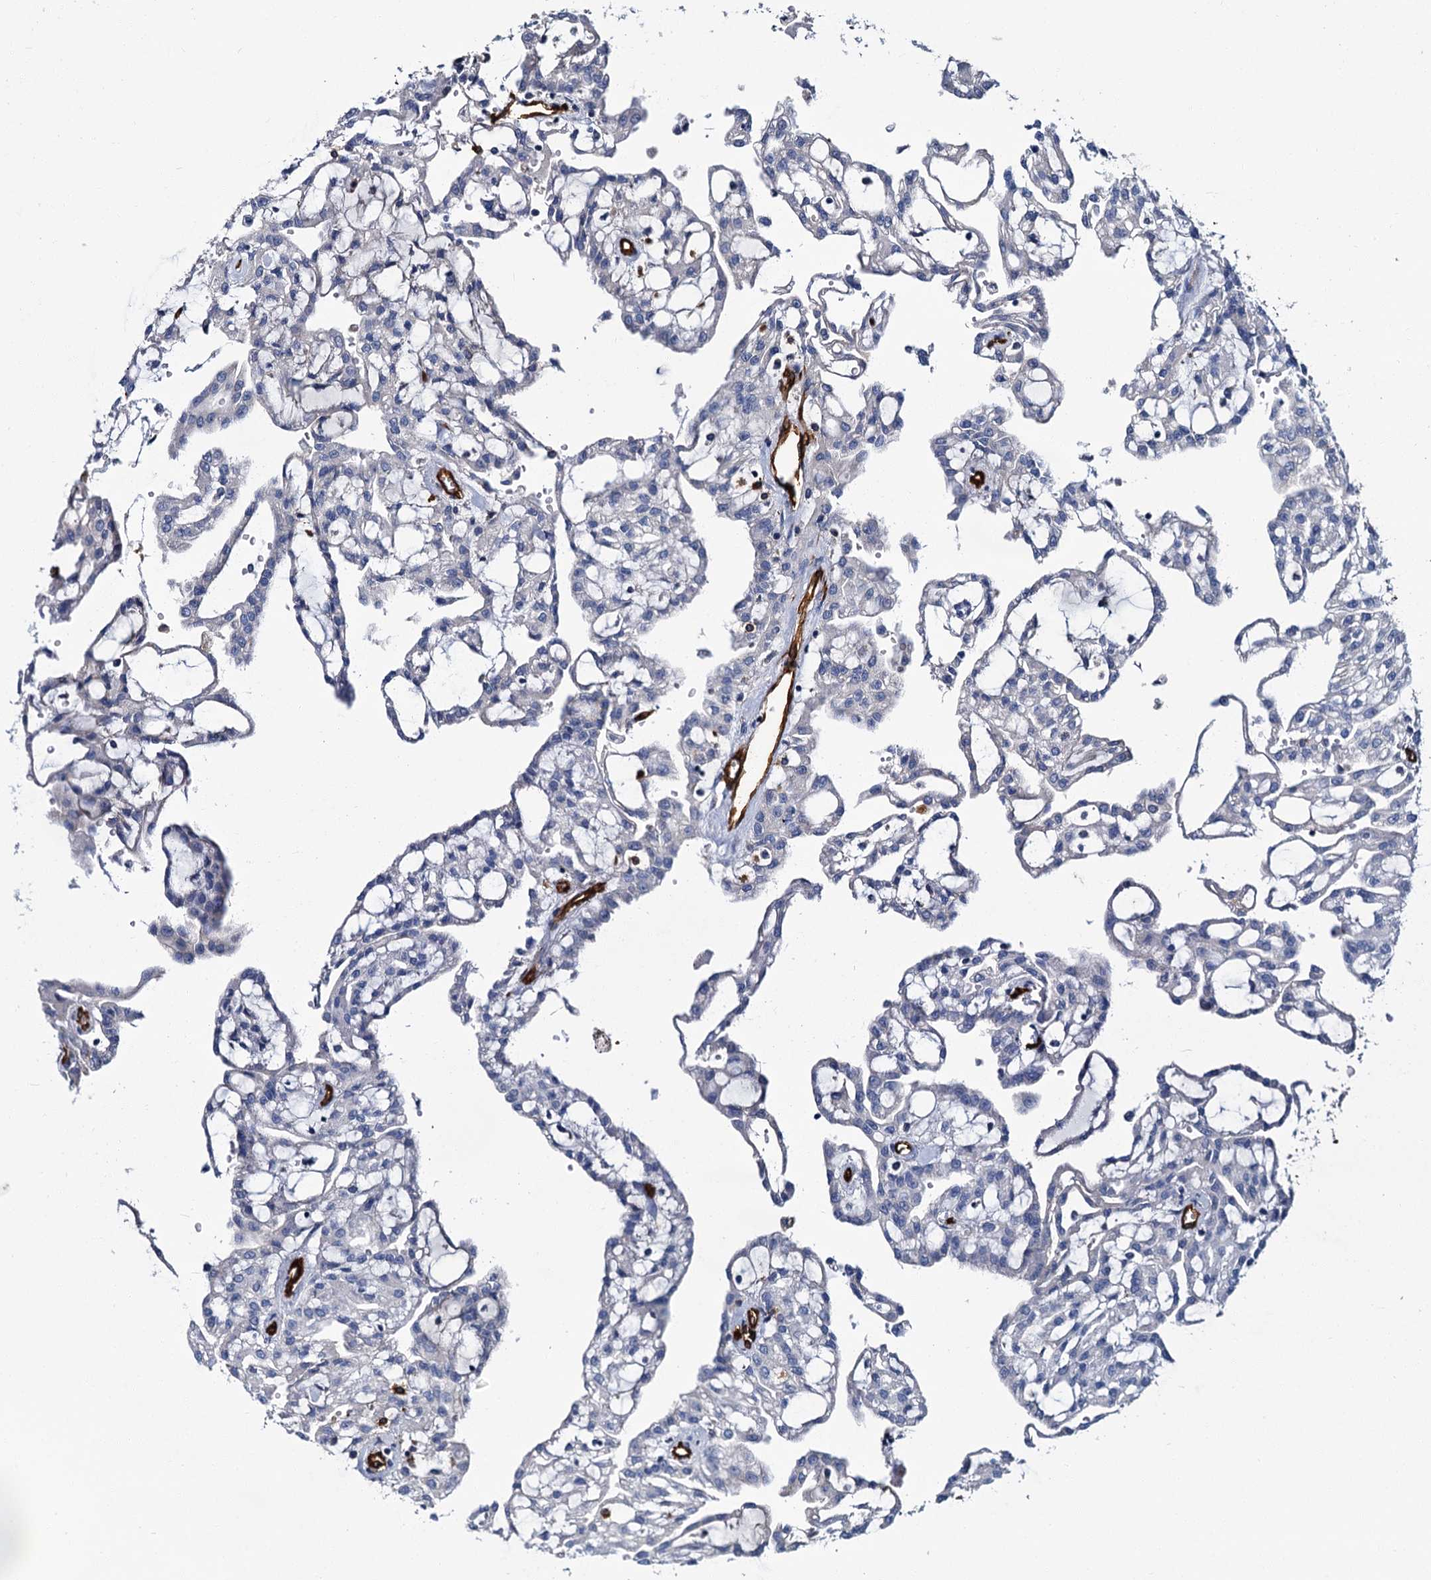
{"staining": {"intensity": "negative", "quantity": "none", "location": "none"}, "tissue": "renal cancer", "cell_type": "Tumor cells", "image_type": "cancer", "snomed": [{"axis": "morphology", "description": "Adenocarcinoma, NOS"}, {"axis": "topography", "description": "Kidney"}], "caption": "Immunohistochemistry histopathology image of neoplastic tissue: renal adenocarcinoma stained with DAB (3,3'-diaminobenzidine) reveals no significant protein staining in tumor cells.", "gene": "CACNA1C", "patient": {"sex": "male", "age": 63}}